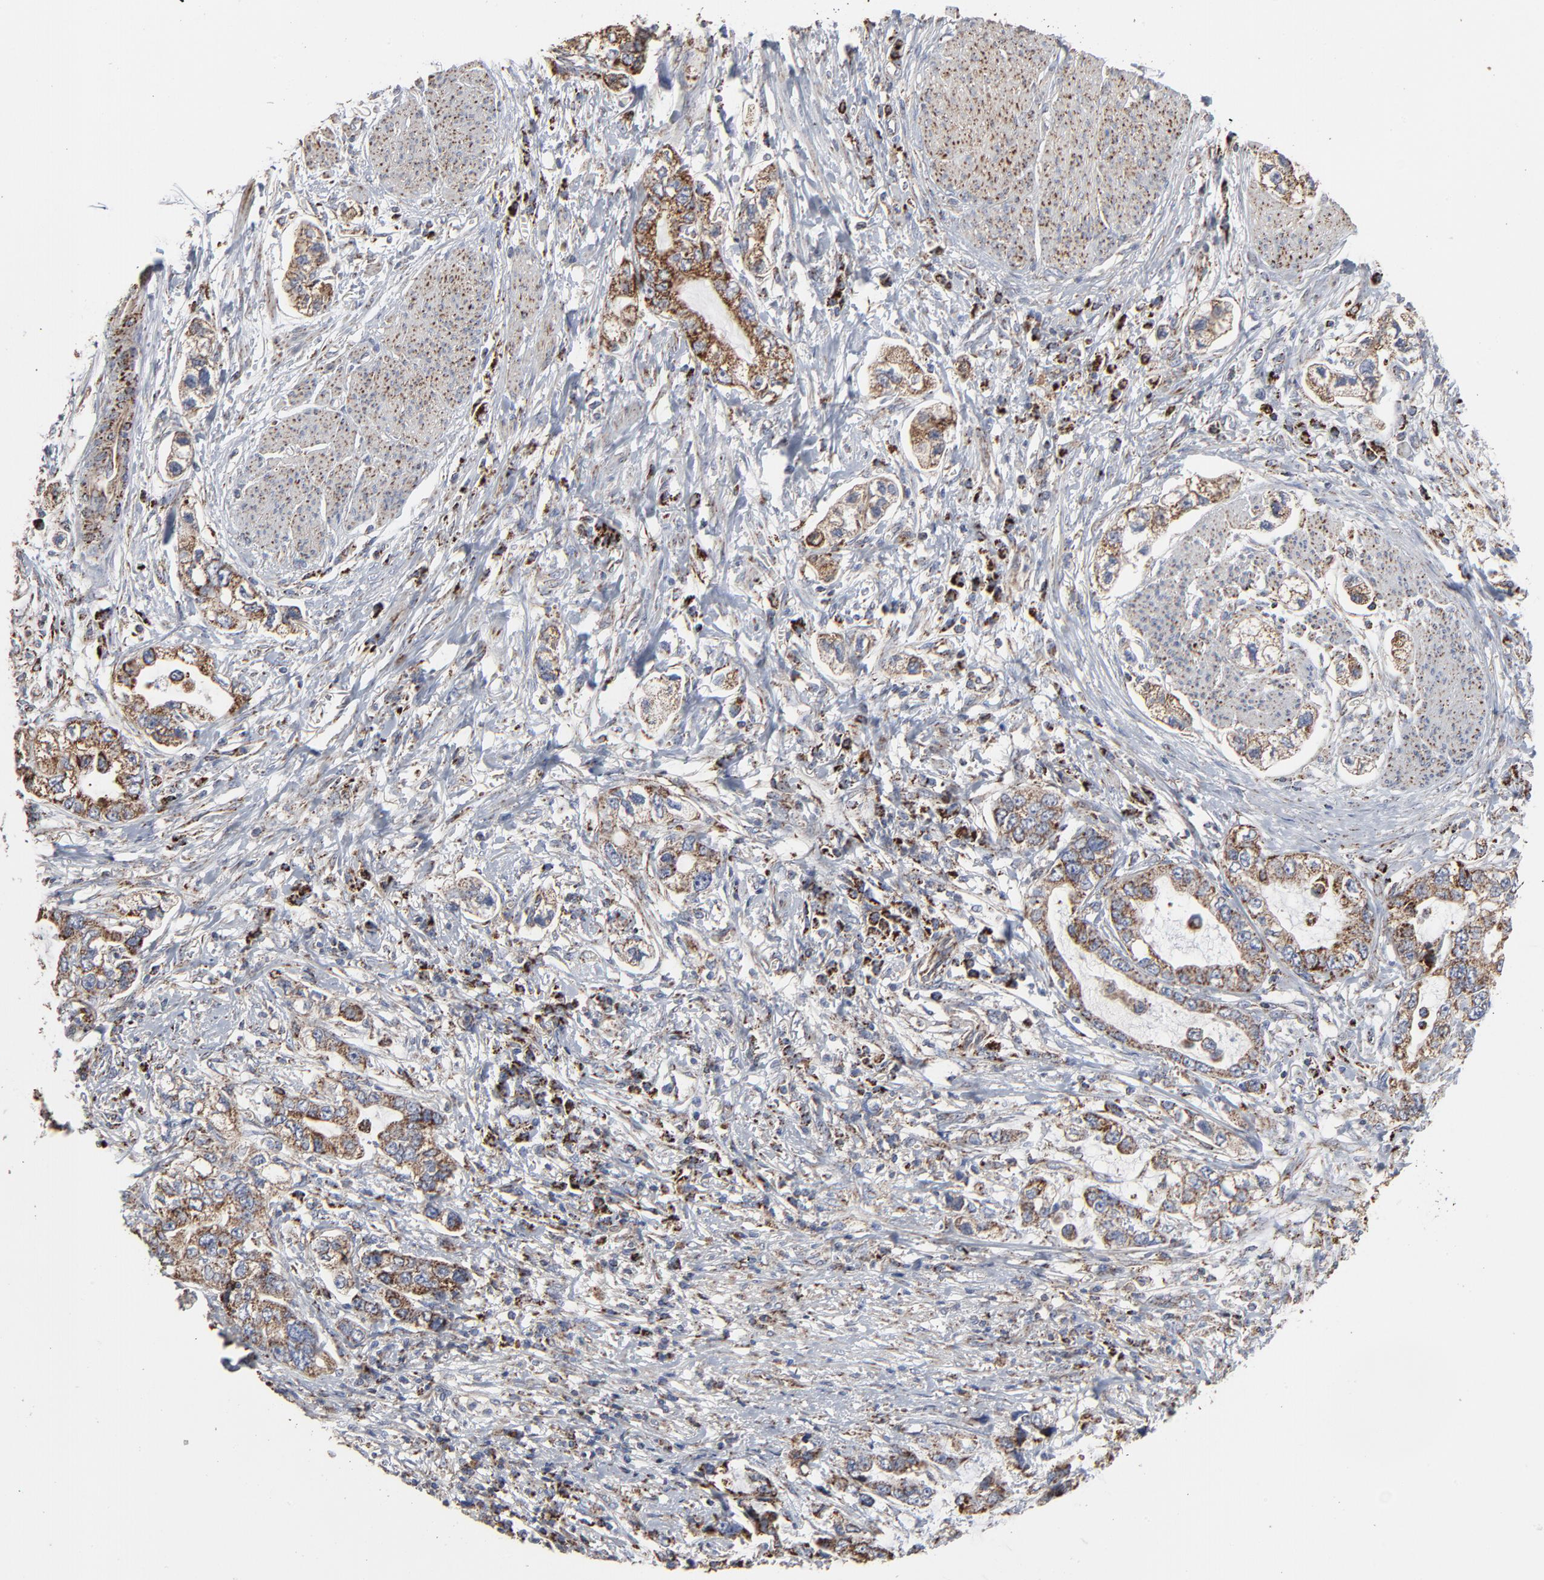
{"staining": {"intensity": "strong", "quantity": ">75%", "location": "cytoplasmic/membranous"}, "tissue": "stomach cancer", "cell_type": "Tumor cells", "image_type": "cancer", "snomed": [{"axis": "morphology", "description": "Adenocarcinoma, NOS"}, {"axis": "topography", "description": "Stomach, lower"}], "caption": "An immunohistochemistry micrograph of tumor tissue is shown. Protein staining in brown labels strong cytoplasmic/membranous positivity in stomach adenocarcinoma within tumor cells. The protein of interest is shown in brown color, while the nuclei are stained blue.", "gene": "UQCRC1", "patient": {"sex": "female", "age": 93}}